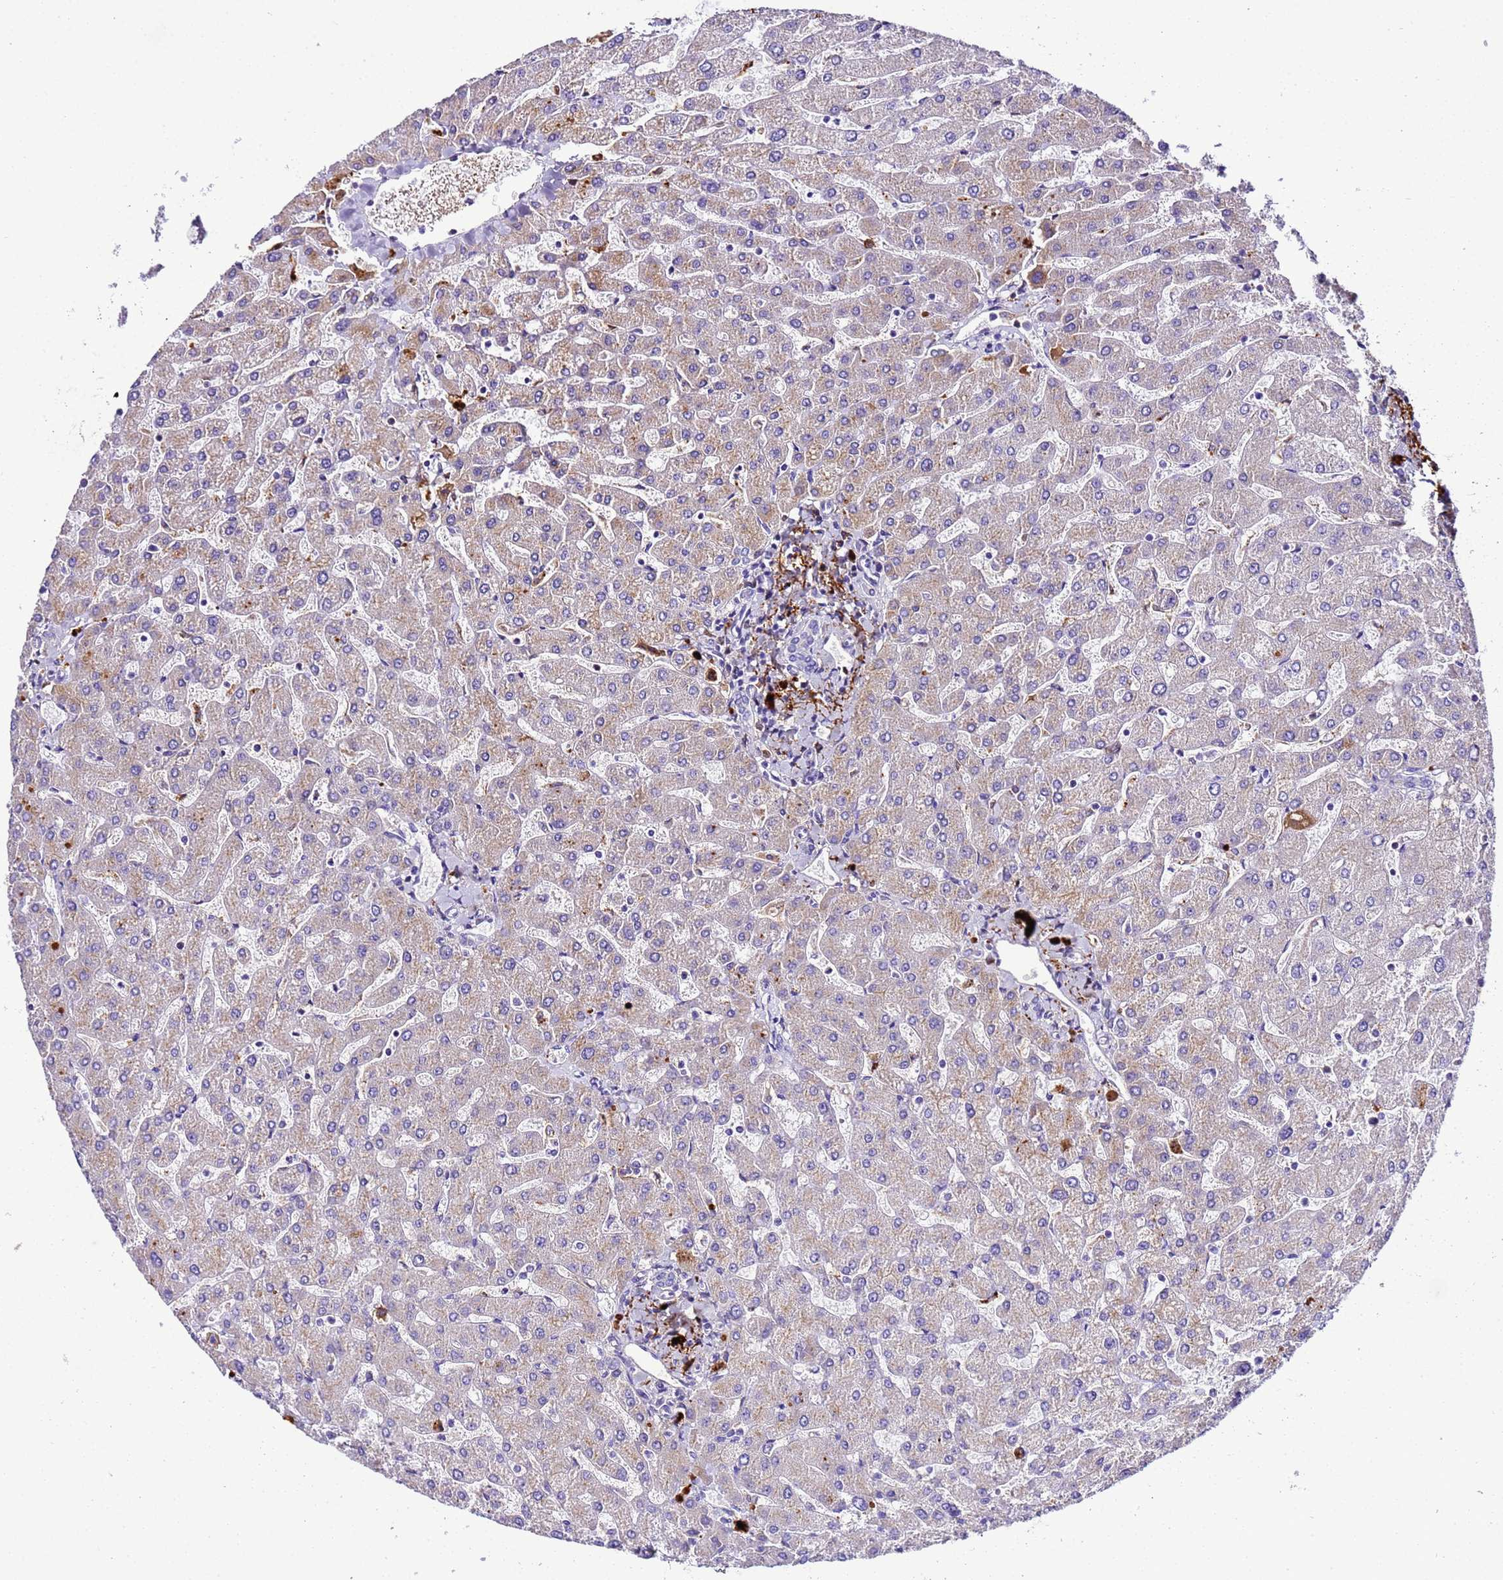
{"staining": {"intensity": "negative", "quantity": "none", "location": "none"}, "tissue": "liver", "cell_type": "Cholangiocytes", "image_type": "normal", "snomed": [{"axis": "morphology", "description": "Normal tissue, NOS"}, {"axis": "topography", "description": "Liver"}], "caption": "This photomicrograph is of benign liver stained with immunohistochemistry (IHC) to label a protein in brown with the nuclei are counter-stained blue. There is no positivity in cholangiocytes. (Stains: DAB (3,3'-diaminobenzidine) immunohistochemistry (IHC) with hematoxylin counter stain, Microscopy: brightfield microscopy at high magnification).", "gene": "CFHR1", "patient": {"sex": "male", "age": 55}}